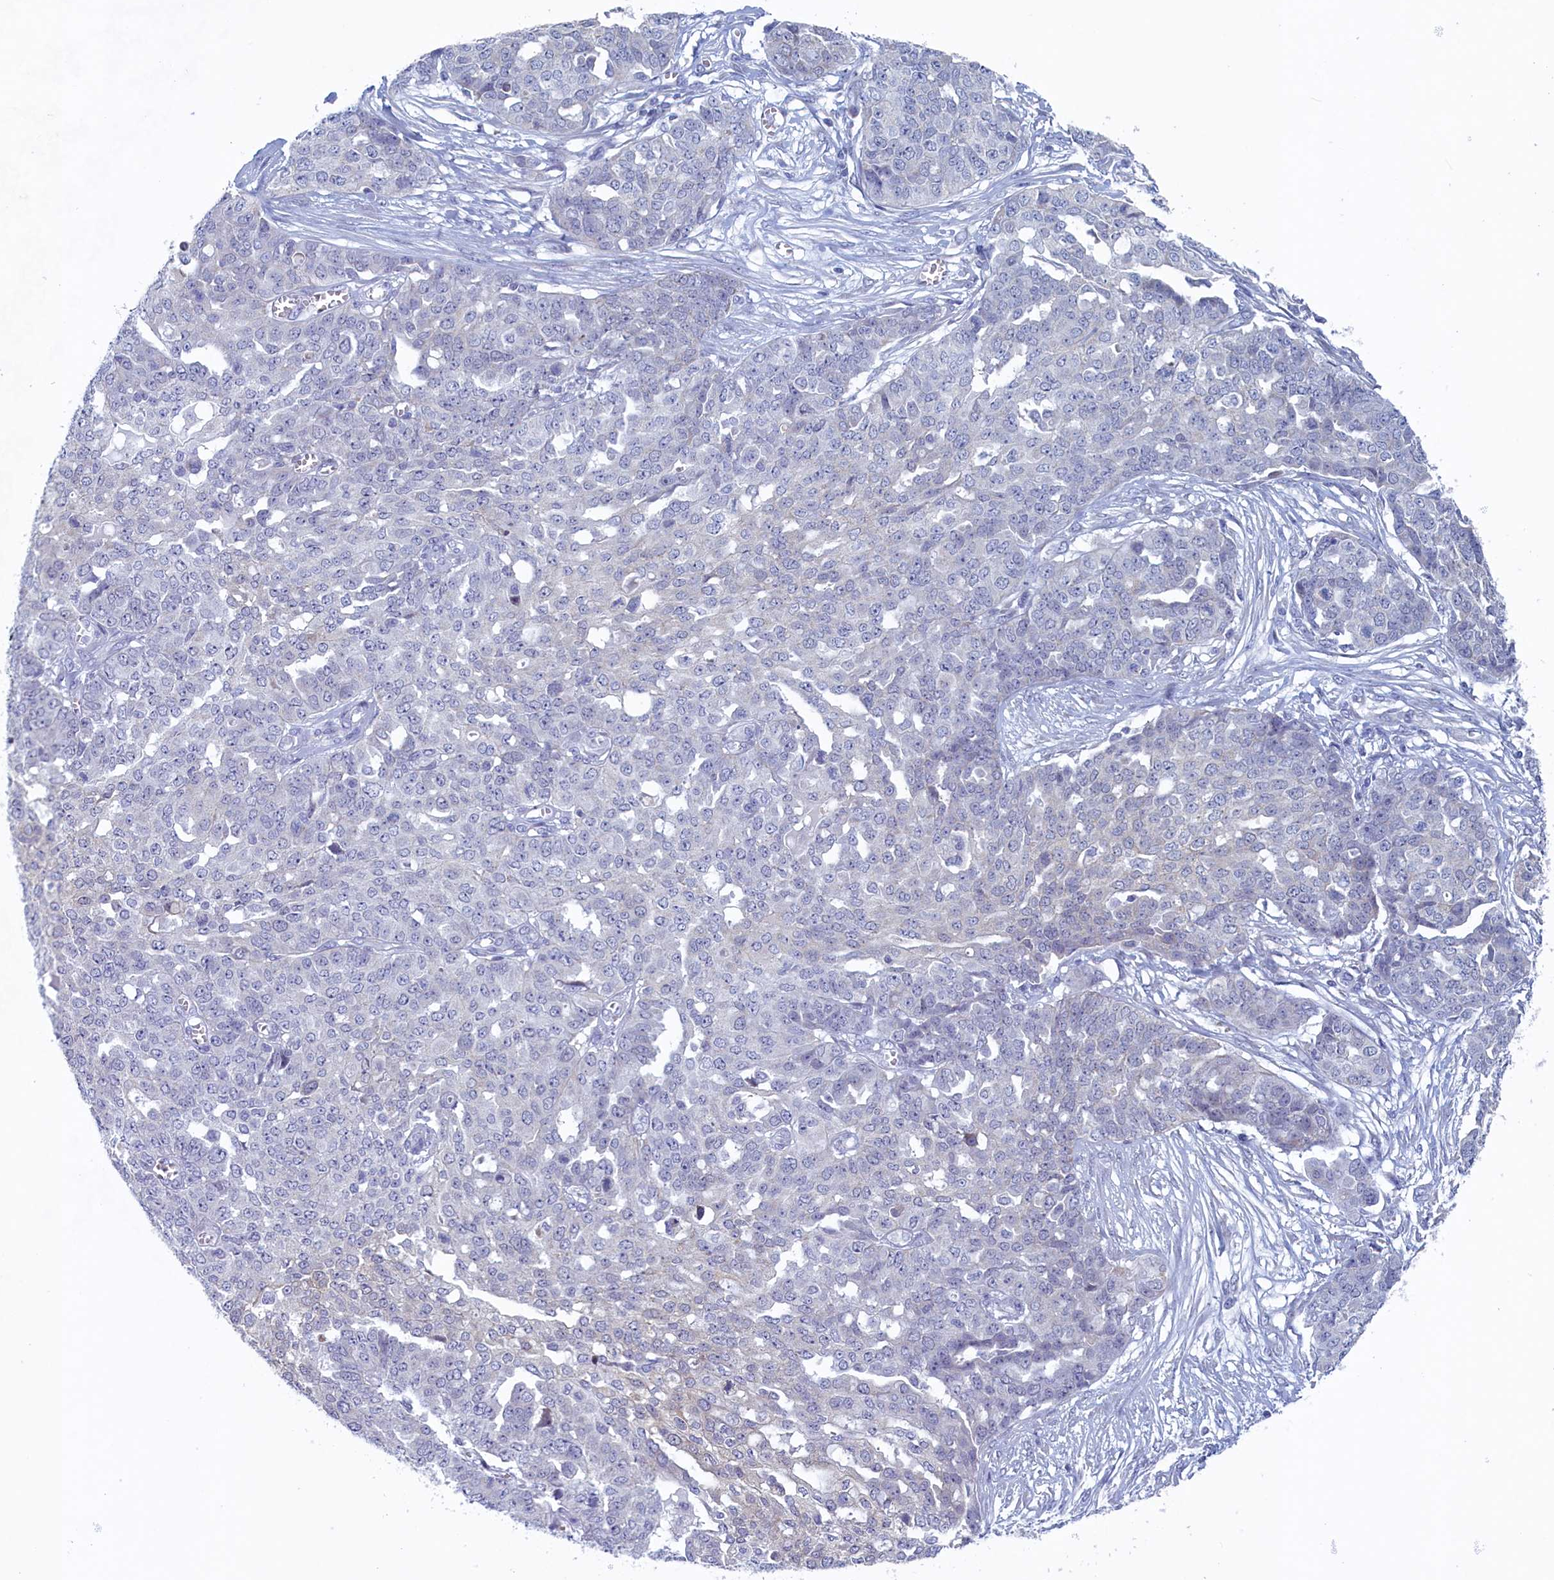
{"staining": {"intensity": "negative", "quantity": "none", "location": "none"}, "tissue": "ovarian cancer", "cell_type": "Tumor cells", "image_type": "cancer", "snomed": [{"axis": "morphology", "description": "Cystadenocarcinoma, serous, NOS"}, {"axis": "topography", "description": "Soft tissue"}, {"axis": "topography", "description": "Ovary"}], "caption": "The micrograph demonstrates no significant expression in tumor cells of ovarian serous cystadenocarcinoma. (DAB IHC, high magnification).", "gene": "WDR76", "patient": {"sex": "female", "age": 57}}